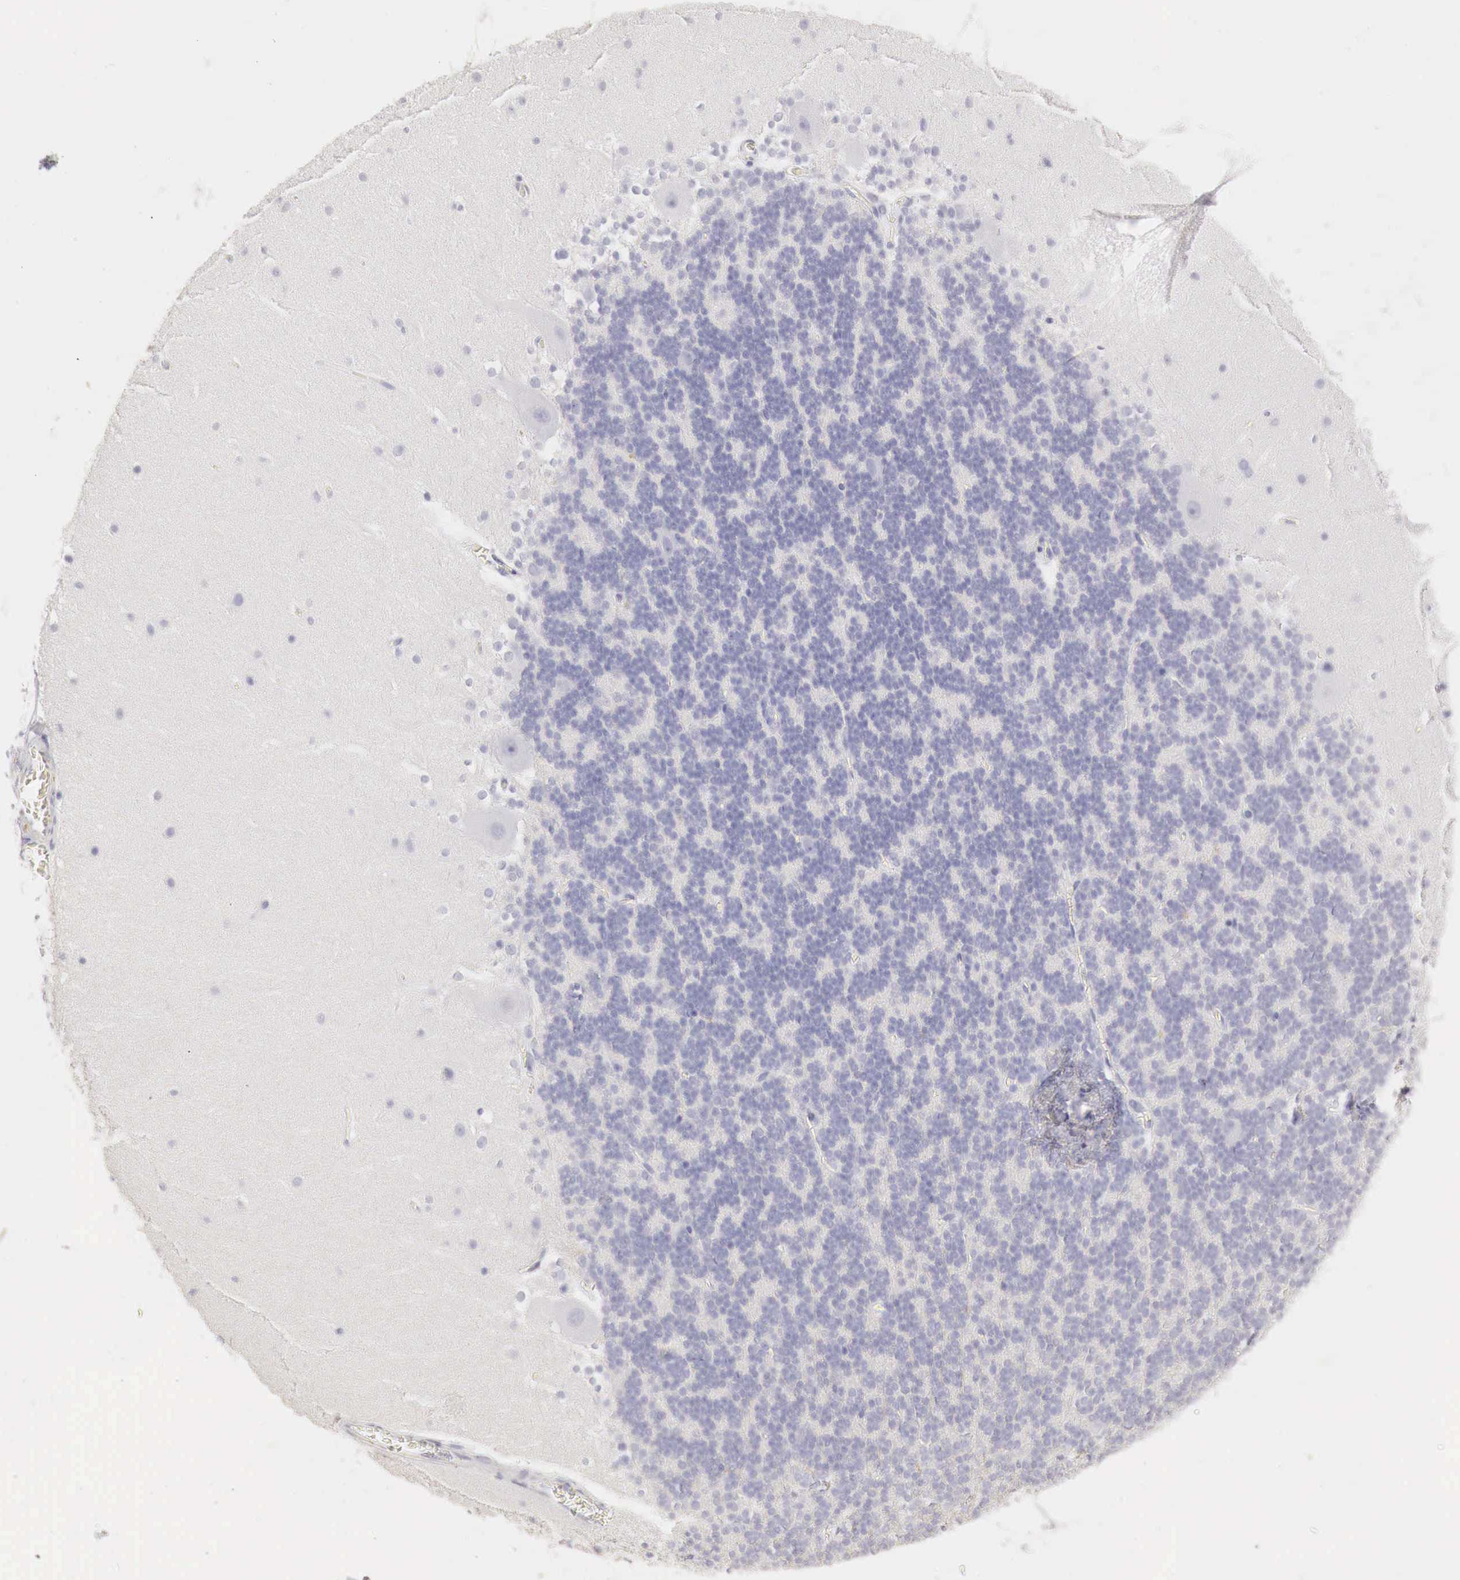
{"staining": {"intensity": "negative", "quantity": "none", "location": "none"}, "tissue": "cerebellum", "cell_type": "Cells in granular layer", "image_type": "normal", "snomed": [{"axis": "morphology", "description": "Normal tissue, NOS"}, {"axis": "topography", "description": "Cerebellum"}], "caption": "This is a image of immunohistochemistry (IHC) staining of benign cerebellum, which shows no expression in cells in granular layer.", "gene": "OTC", "patient": {"sex": "female", "age": 19}}